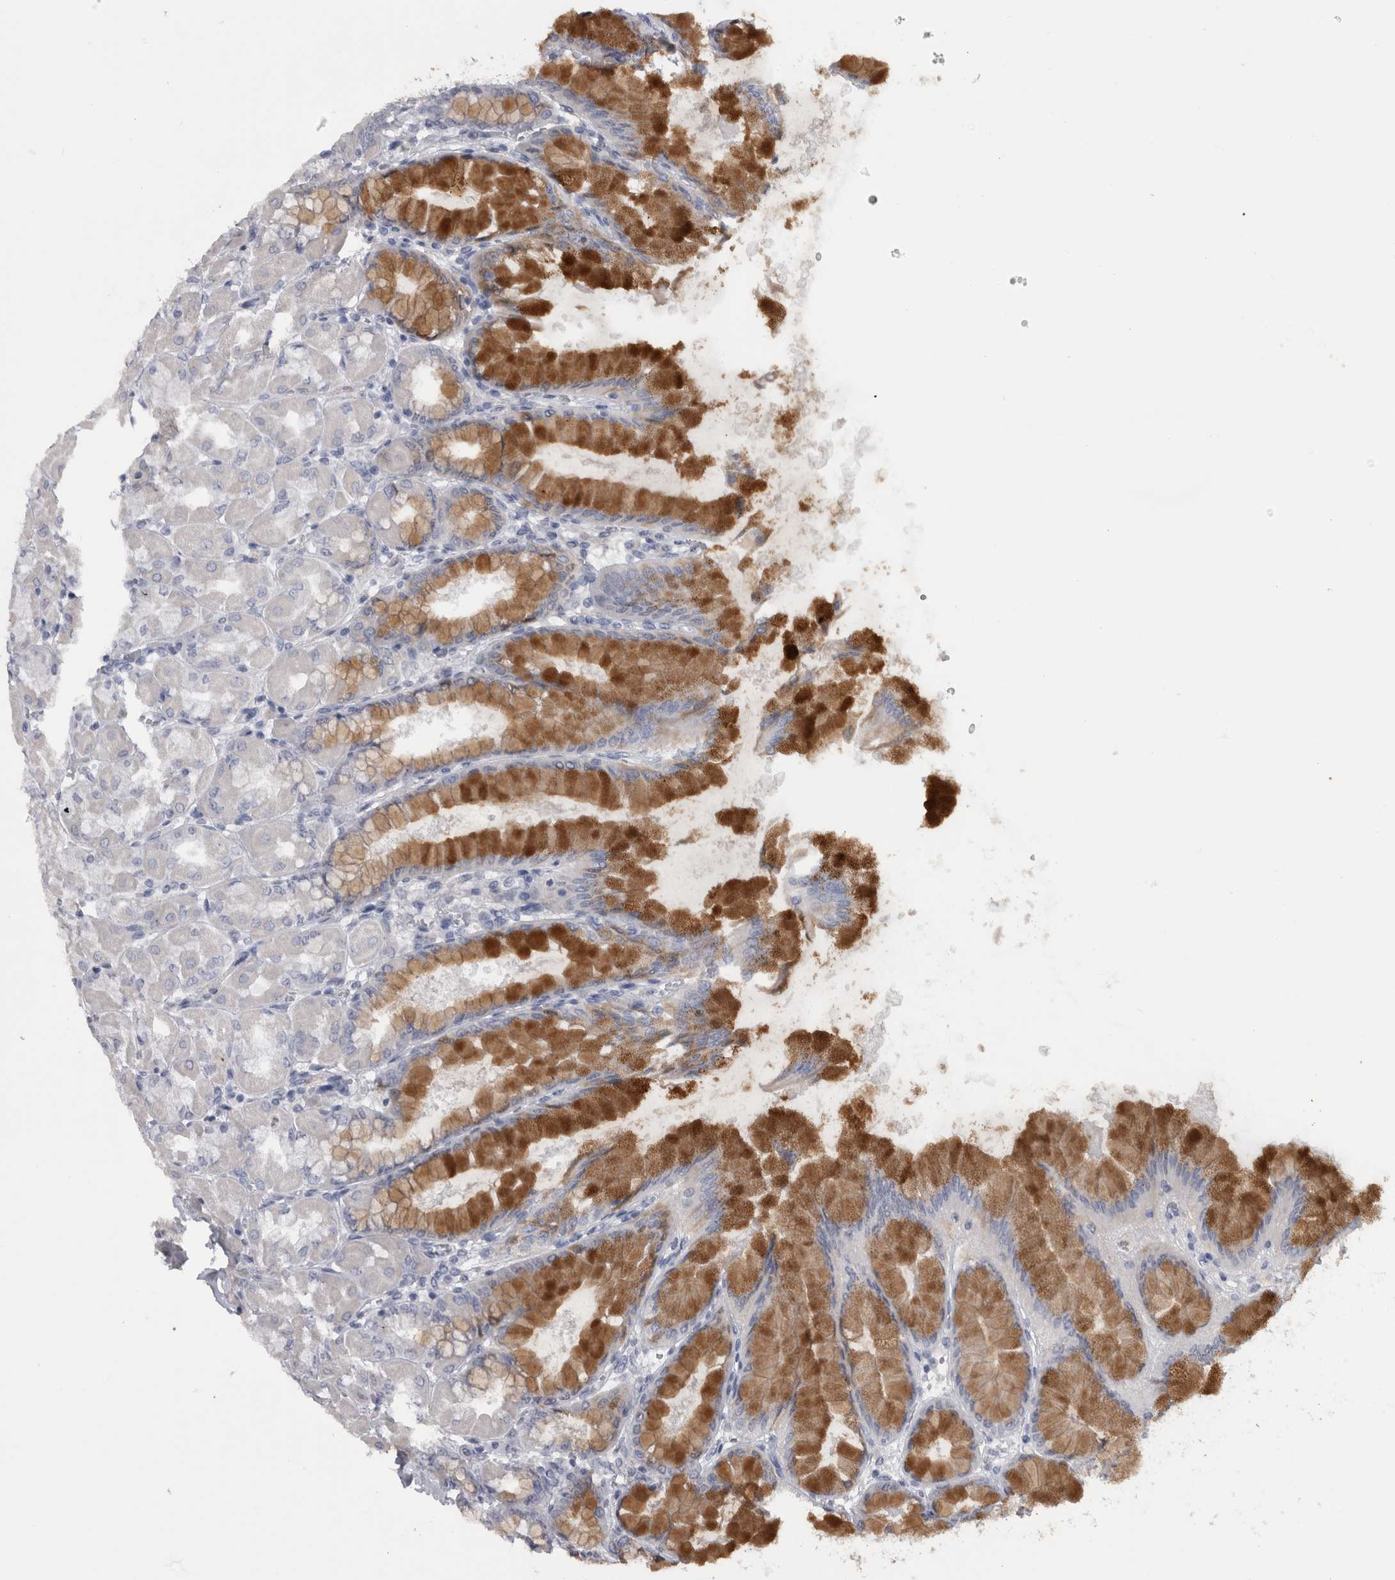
{"staining": {"intensity": "strong", "quantity": "25%-75%", "location": "cytoplasmic/membranous"}, "tissue": "stomach", "cell_type": "Glandular cells", "image_type": "normal", "snomed": [{"axis": "morphology", "description": "Normal tissue, NOS"}, {"axis": "topography", "description": "Stomach, upper"}], "caption": "IHC micrograph of benign stomach stained for a protein (brown), which exhibits high levels of strong cytoplasmic/membranous expression in approximately 25%-75% of glandular cells.", "gene": "MSMB", "patient": {"sex": "female", "age": 56}}